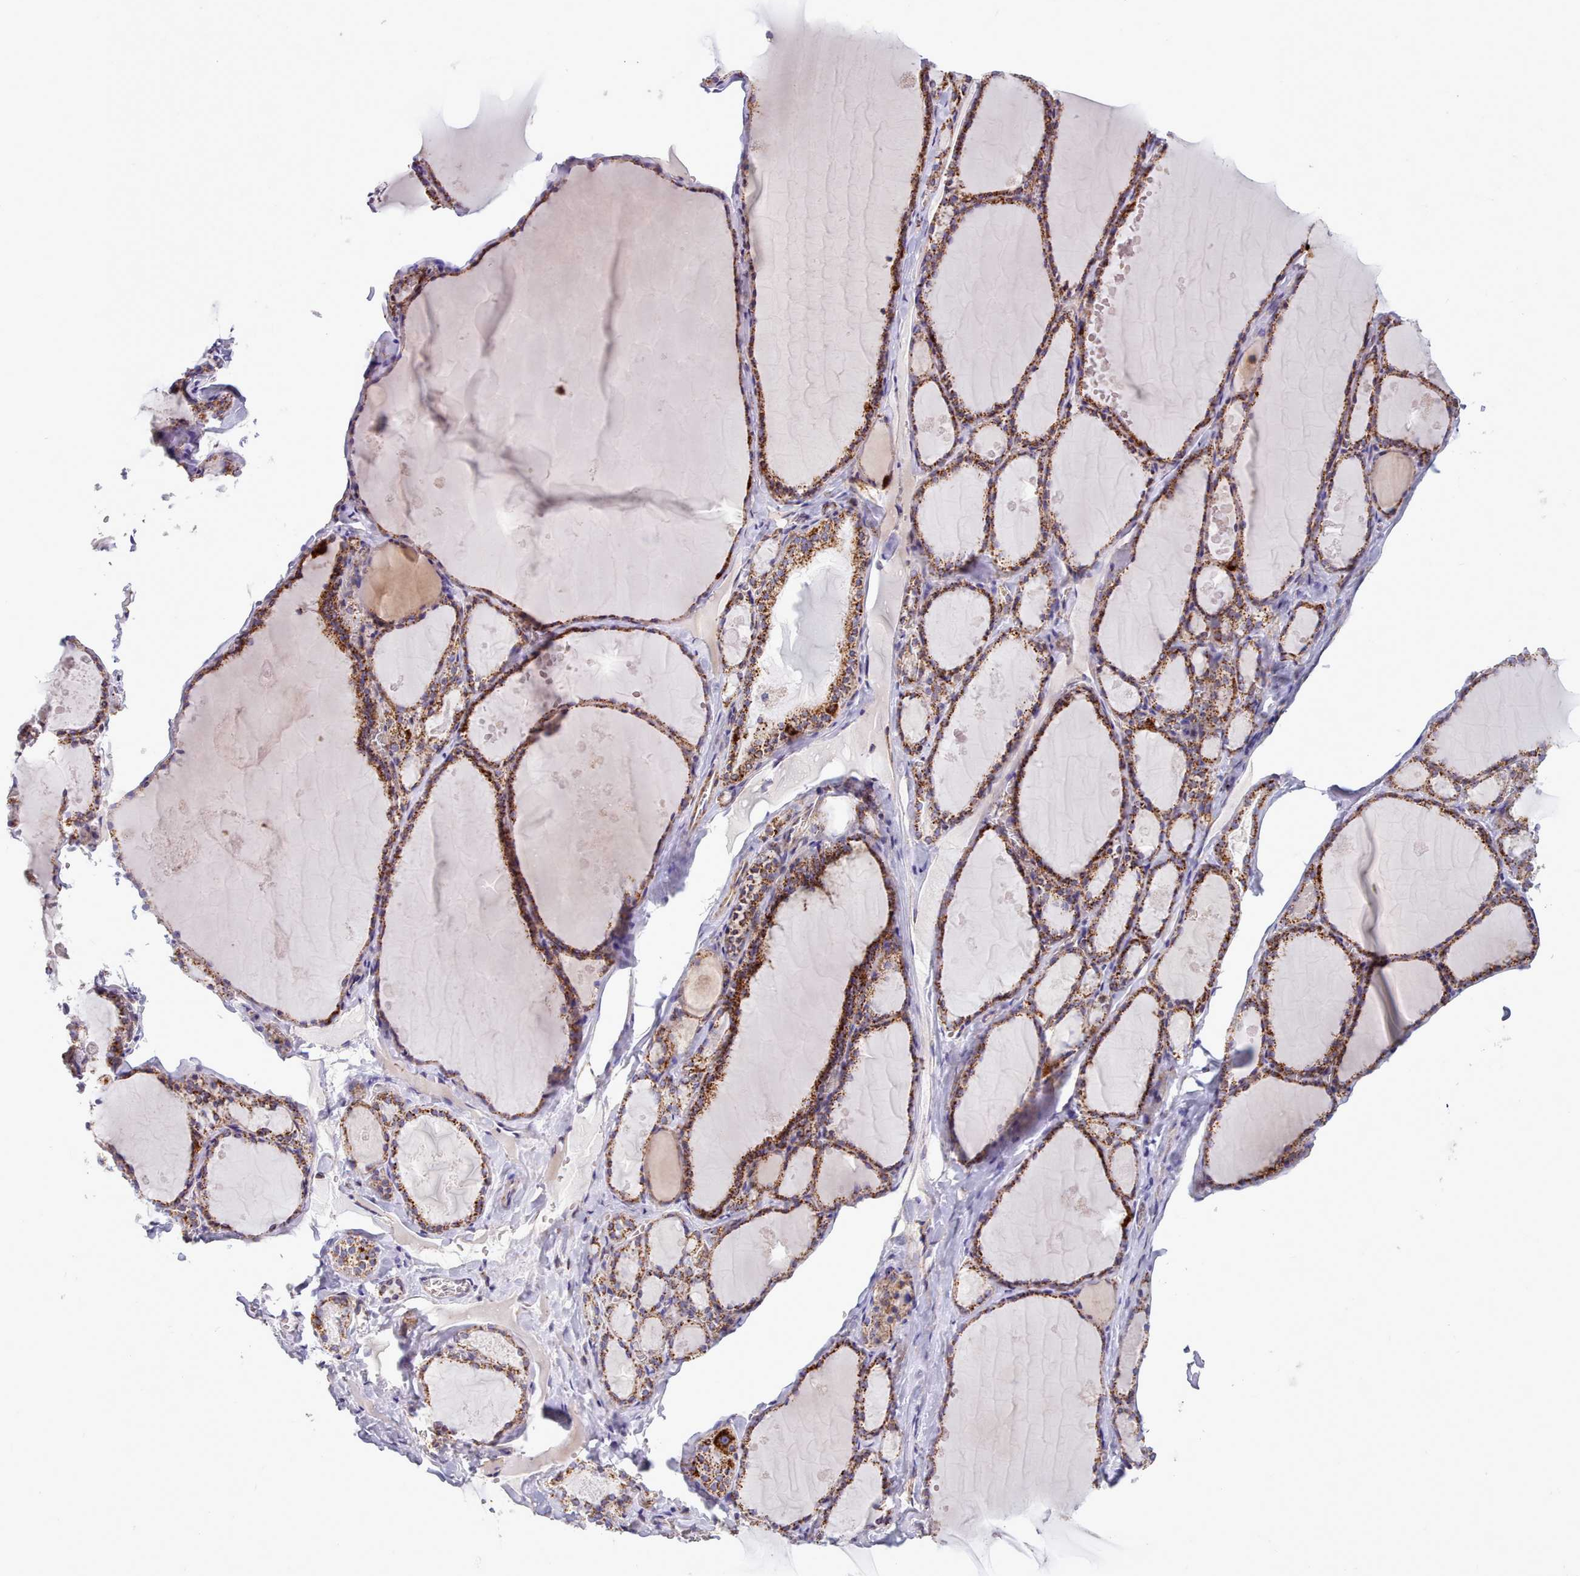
{"staining": {"intensity": "strong", "quantity": ">75%", "location": "cytoplasmic/membranous"}, "tissue": "thyroid gland", "cell_type": "Glandular cells", "image_type": "normal", "snomed": [{"axis": "morphology", "description": "Normal tissue, NOS"}, {"axis": "topography", "description": "Thyroid gland"}], "caption": "Human thyroid gland stained for a protein (brown) demonstrates strong cytoplasmic/membranous positive staining in approximately >75% of glandular cells.", "gene": "MRPL21", "patient": {"sex": "male", "age": 56}}